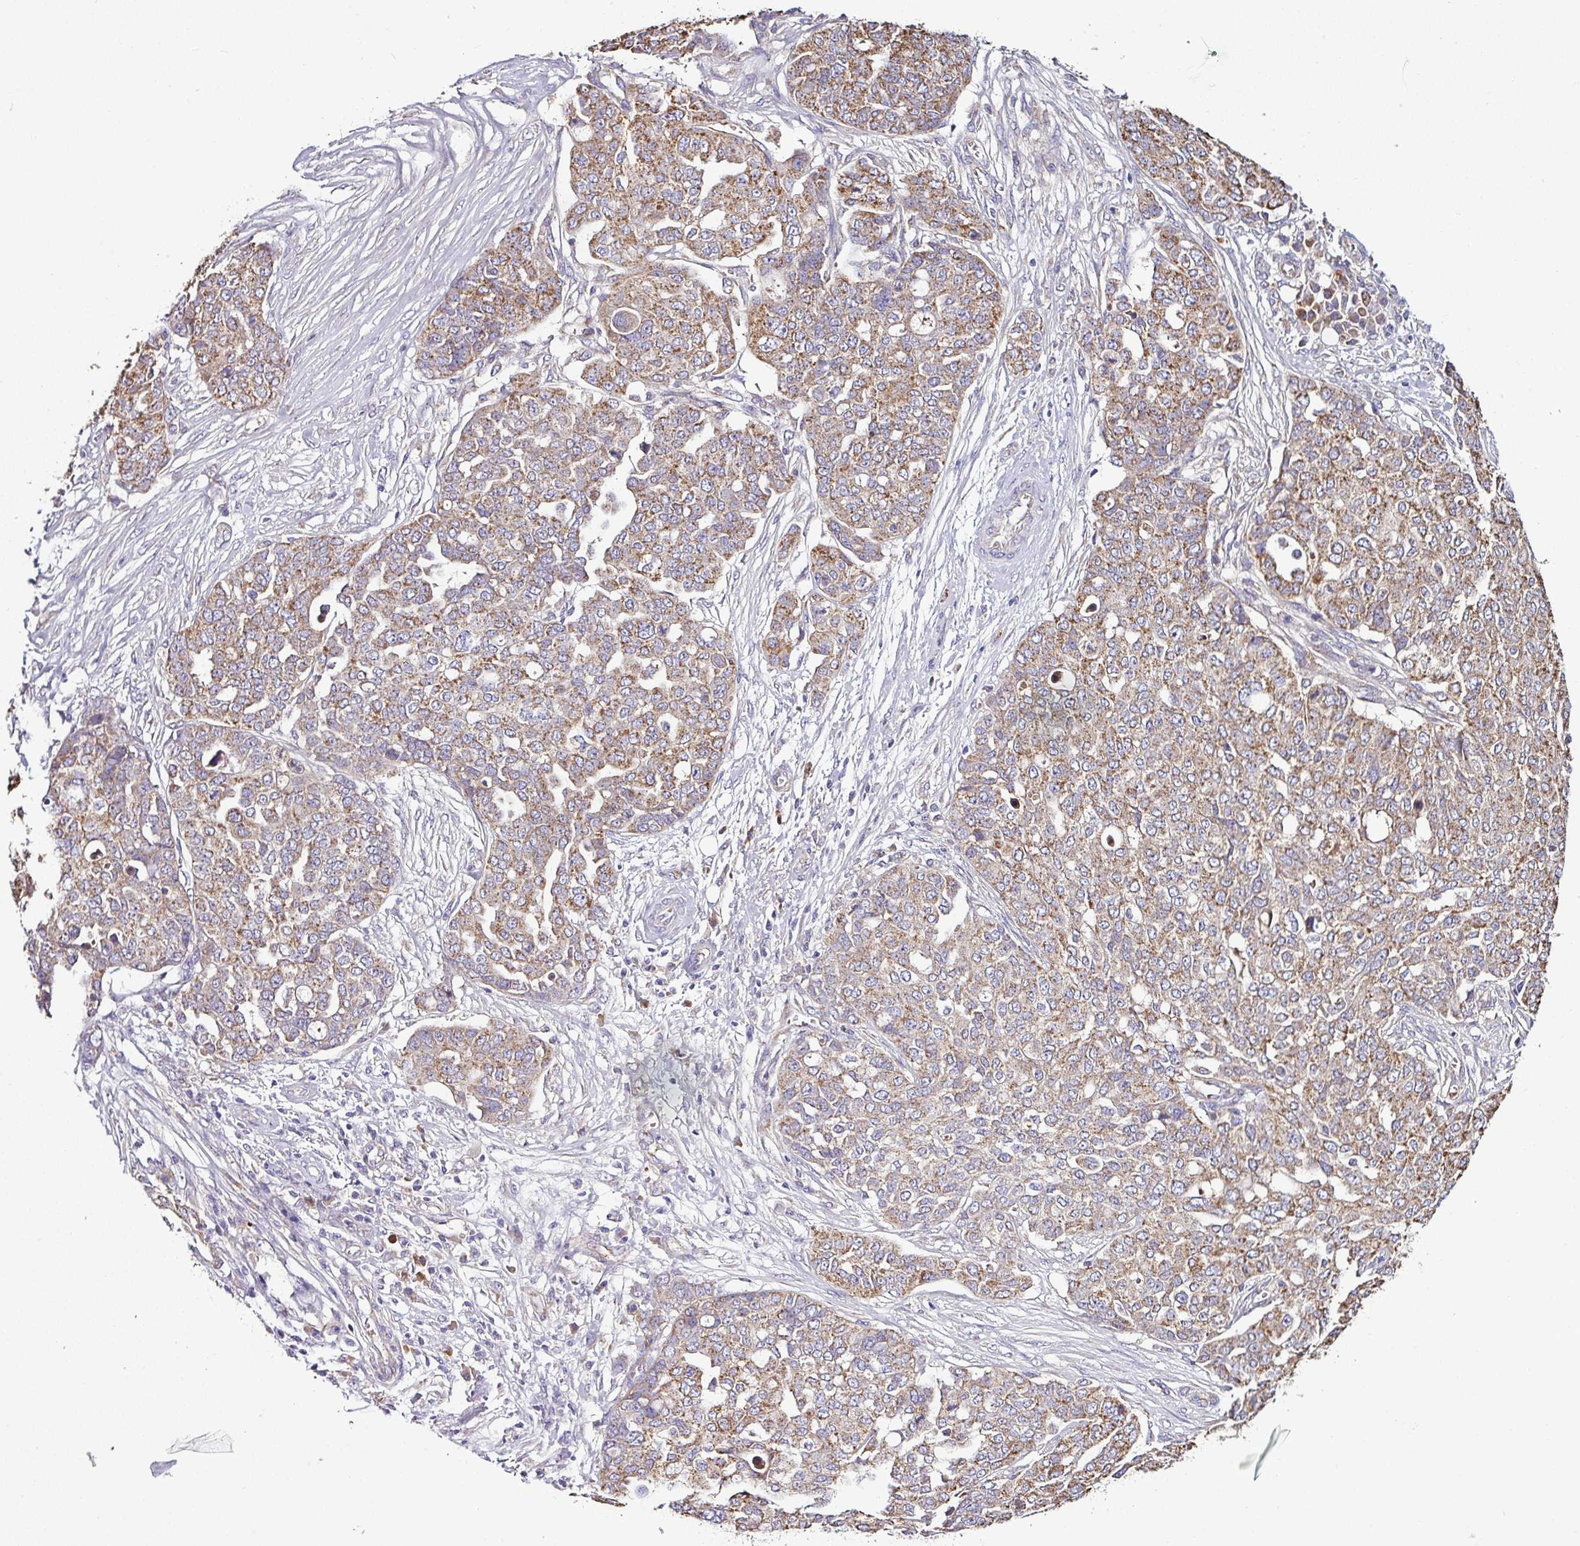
{"staining": {"intensity": "moderate", "quantity": ">75%", "location": "cytoplasmic/membranous"}, "tissue": "ovarian cancer", "cell_type": "Tumor cells", "image_type": "cancer", "snomed": [{"axis": "morphology", "description": "Cystadenocarcinoma, serous, NOS"}, {"axis": "topography", "description": "Soft tissue"}, {"axis": "topography", "description": "Ovary"}], "caption": "Tumor cells demonstrate medium levels of moderate cytoplasmic/membranous staining in approximately >75% of cells in ovarian cancer.", "gene": "CPD", "patient": {"sex": "female", "age": 57}}